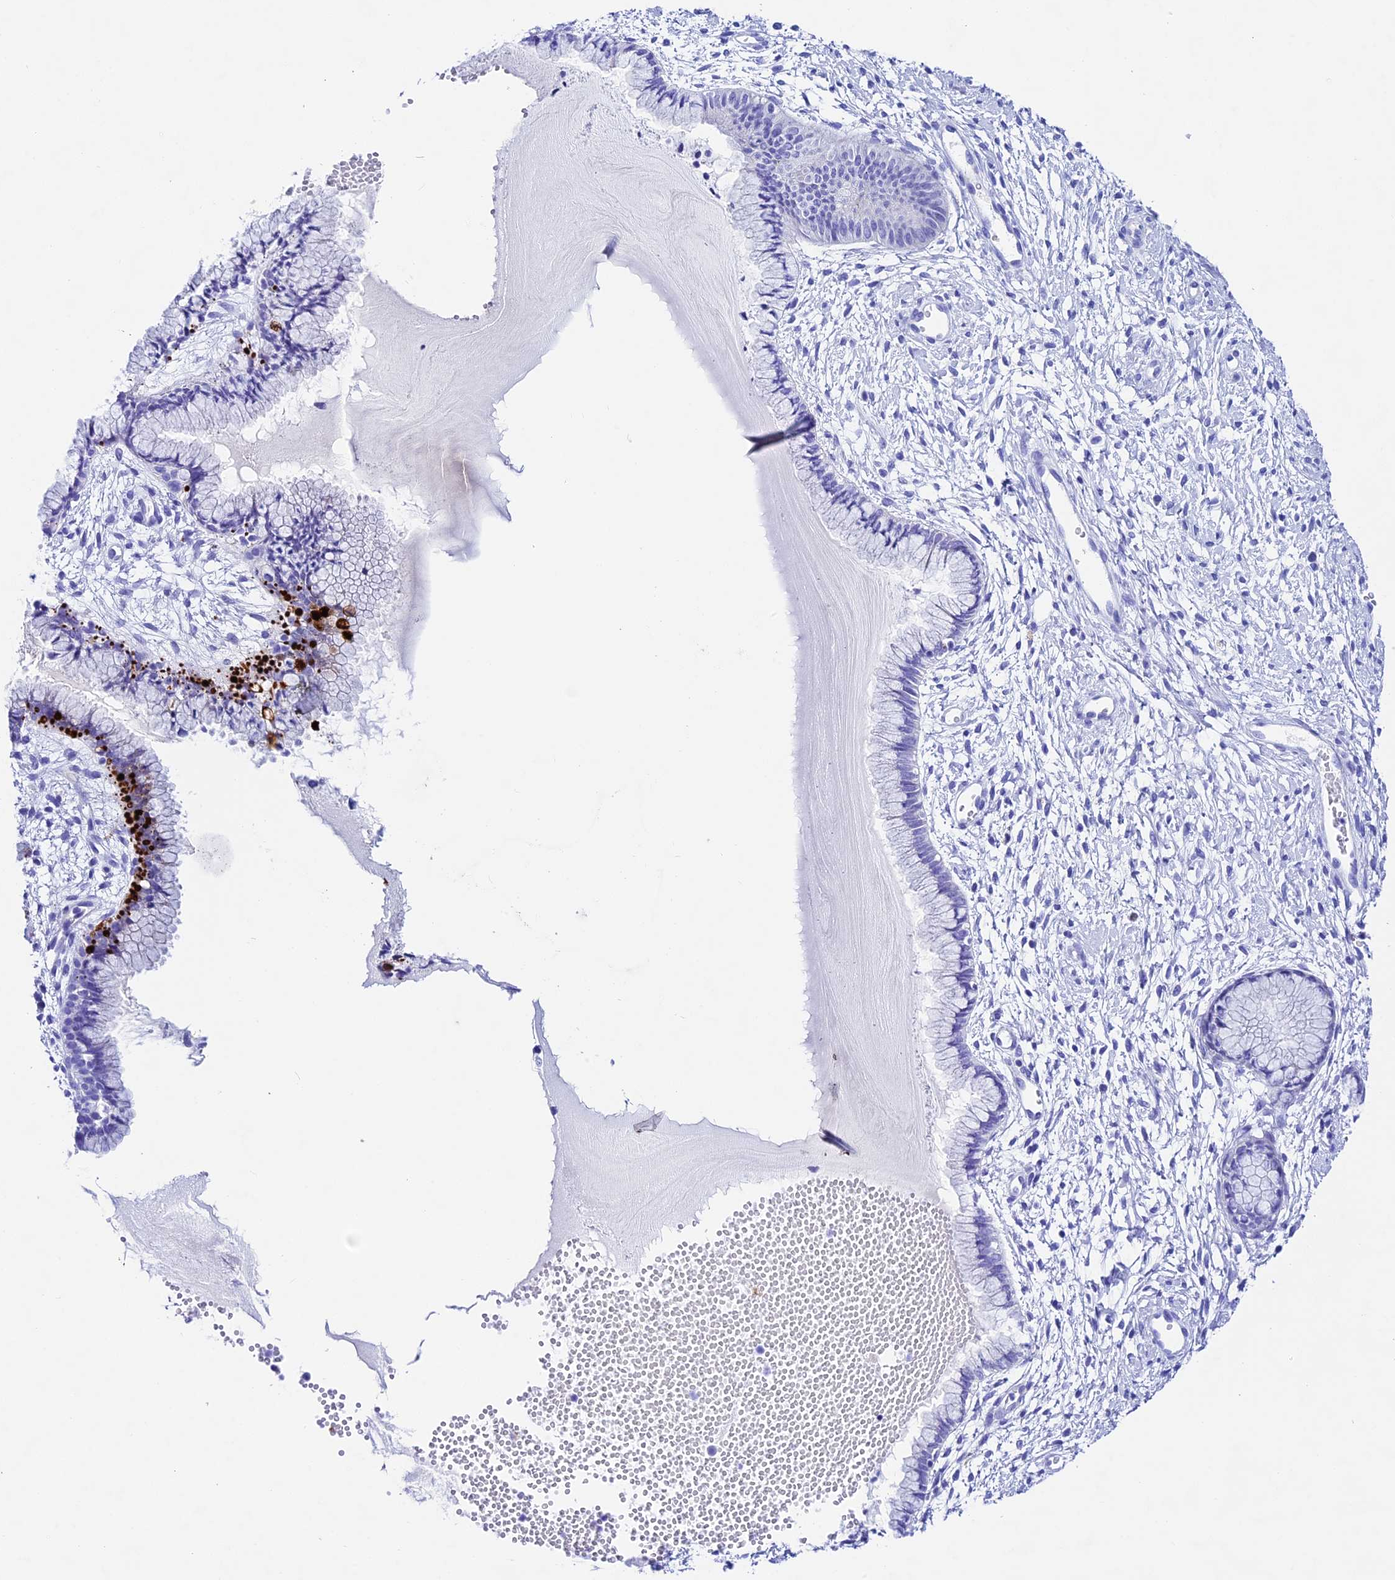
{"staining": {"intensity": "negative", "quantity": "none", "location": "none"}, "tissue": "cervix", "cell_type": "Glandular cells", "image_type": "normal", "snomed": [{"axis": "morphology", "description": "Normal tissue, NOS"}, {"axis": "topography", "description": "Cervix"}], "caption": "This histopathology image is of unremarkable cervix stained with immunohistochemistry to label a protein in brown with the nuclei are counter-stained blue. There is no staining in glandular cells. Brightfield microscopy of IHC stained with DAB (3,3'-diaminobenzidine) (brown) and hematoxylin (blue), captured at high magnification.", "gene": "PSG11", "patient": {"sex": "female", "age": 42}}